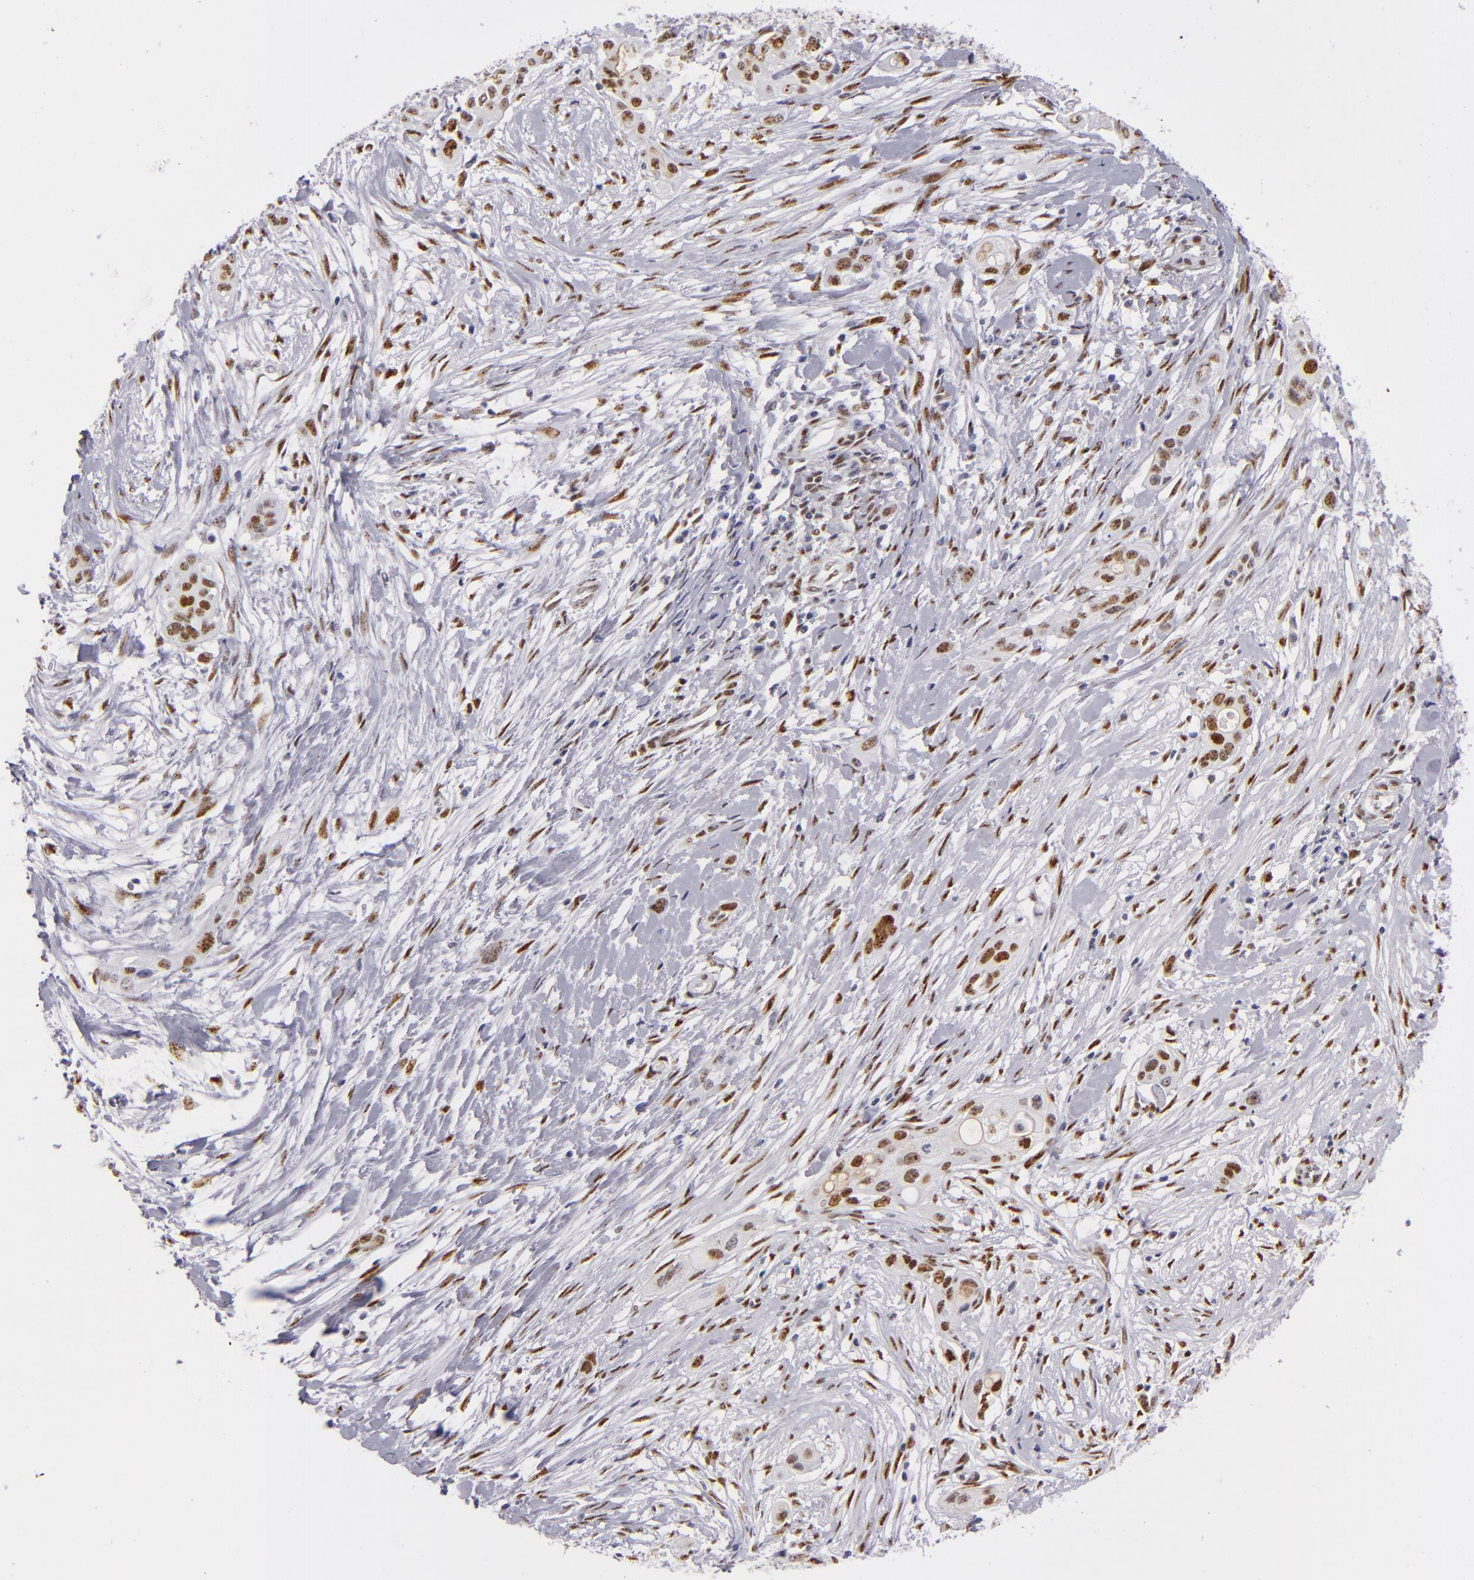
{"staining": {"intensity": "moderate", "quantity": ">75%", "location": "nuclear"}, "tissue": "pancreatic cancer", "cell_type": "Tumor cells", "image_type": "cancer", "snomed": [{"axis": "morphology", "description": "Adenocarcinoma, NOS"}, {"axis": "topography", "description": "Pancreas"}], "caption": "The histopathology image exhibits immunohistochemical staining of pancreatic cancer. There is moderate nuclear expression is appreciated in about >75% of tumor cells.", "gene": "TOP3A", "patient": {"sex": "female", "age": 60}}